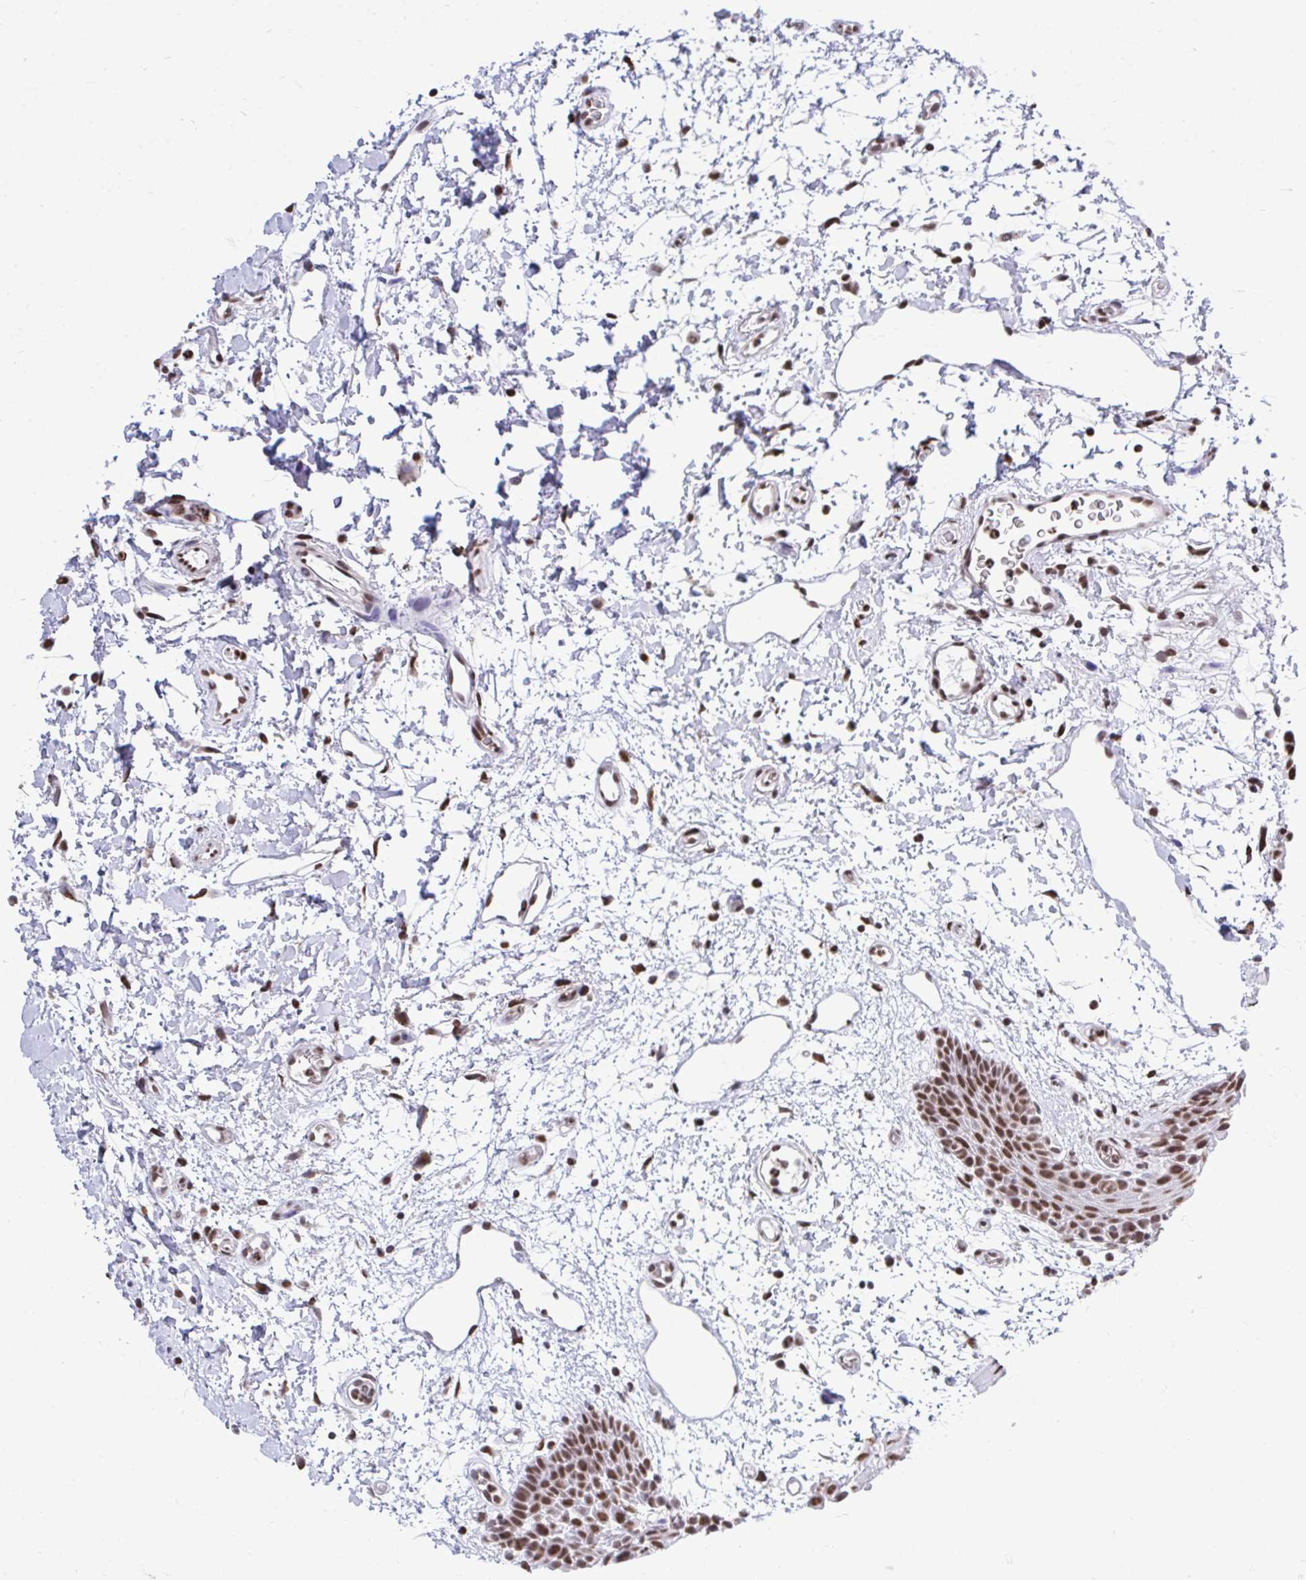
{"staining": {"intensity": "strong", "quantity": ">75%", "location": "nuclear"}, "tissue": "oral mucosa", "cell_type": "Squamous epithelial cells", "image_type": "normal", "snomed": [{"axis": "morphology", "description": "Normal tissue, NOS"}, {"axis": "topography", "description": "Oral tissue"}], "caption": "Protein expression analysis of benign human oral mucosa reveals strong nuclear staining in about >75% of squamous epithelial cells. (brown staining indicates protein expression, while blue staining denotes nuclei).", "gene": "HNRNPDL", "patient": {"sex": "female", "age": 59}}